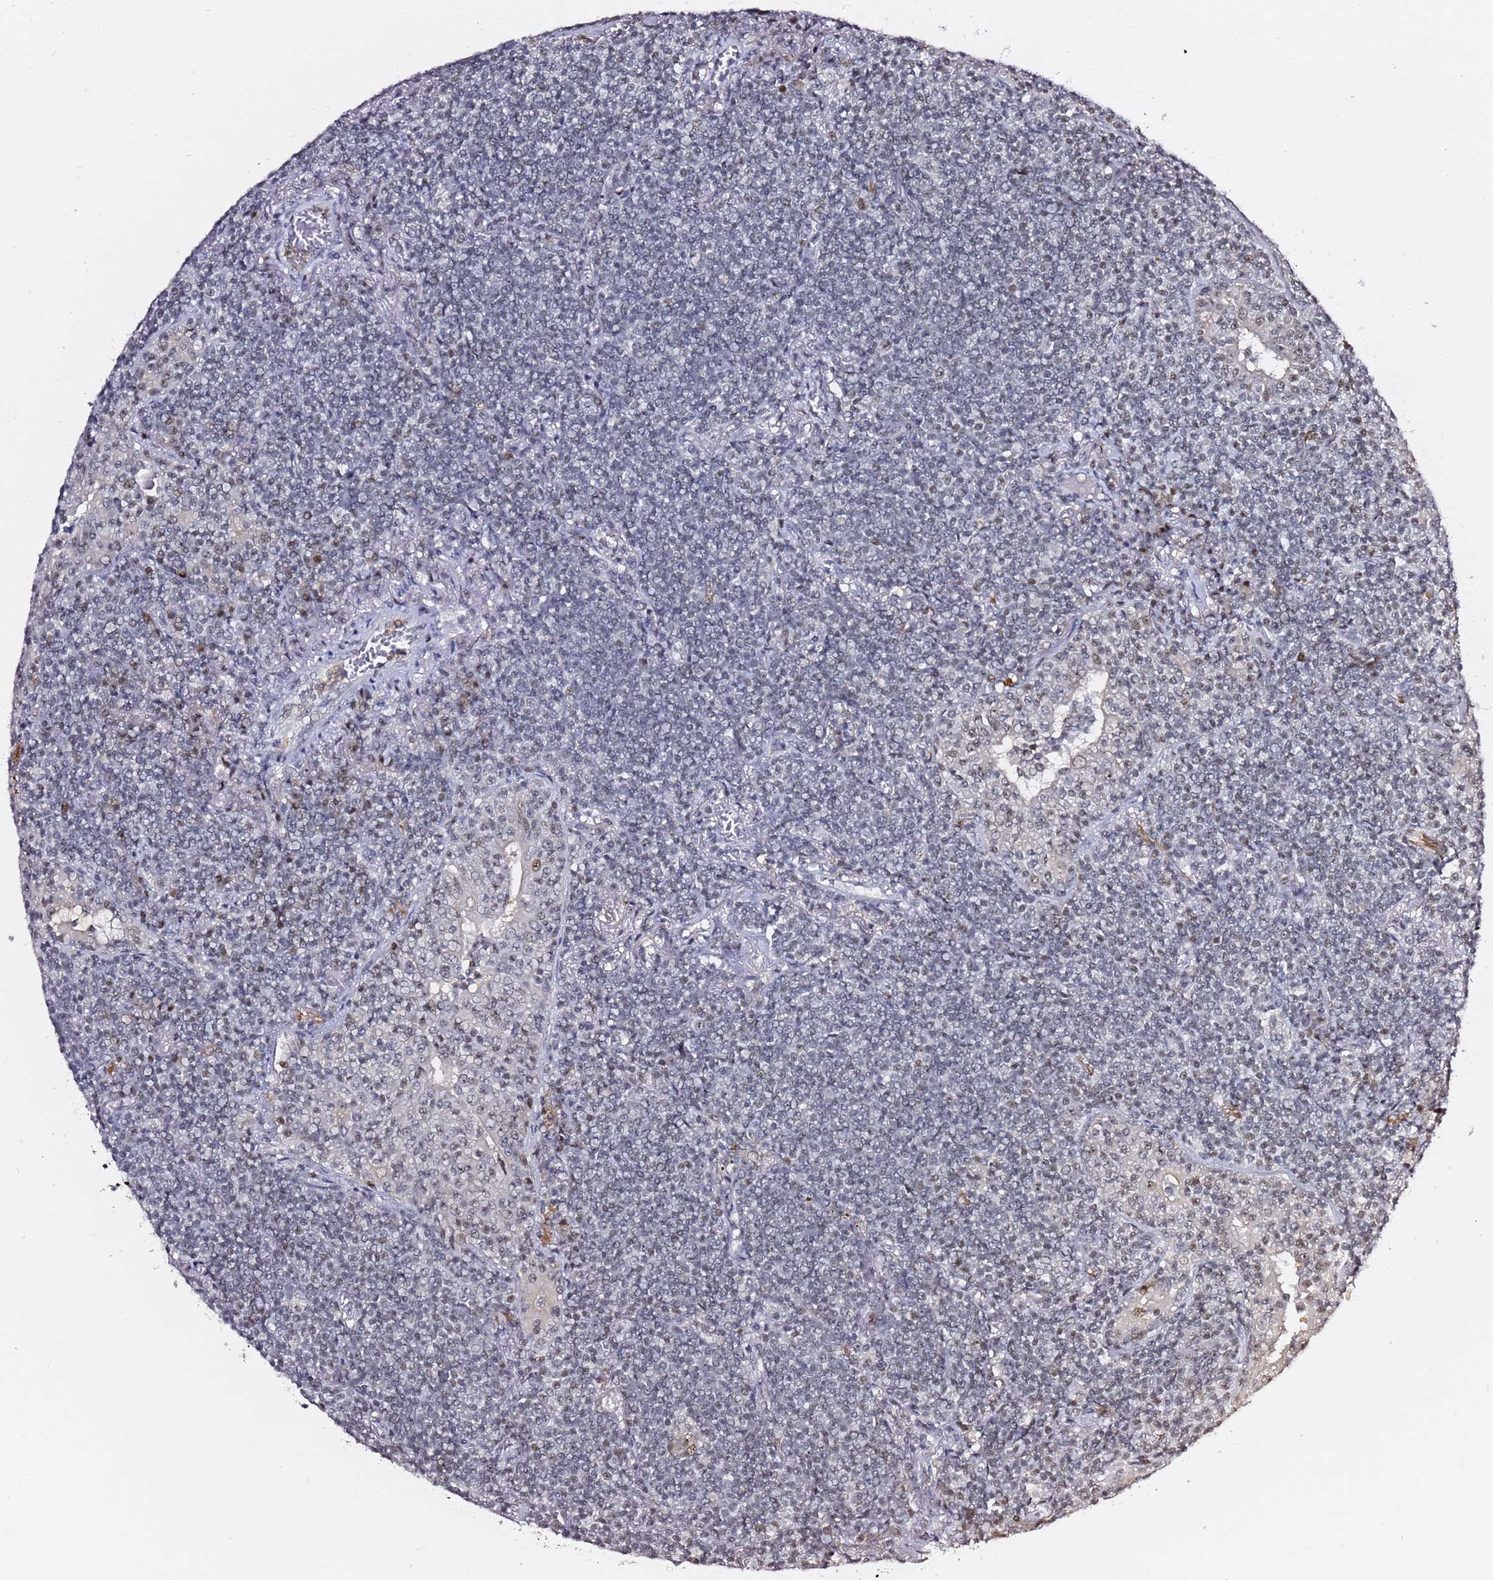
{"staining": {"intensity": "negative", "quantity": "none", "location": "none"}, "tissue": "lymphoma", "cell_type": "Tumor cells", "image_type": "cancer", "snomed": [{"axis": "morphology", "description": "Malignant lymphoma, non-Hodgkin's type, Low grade"}, {"axis": "topography", "description": "Lung"}], "caption": "This image is of low-grade malignant lymphoma, non-Hodgkin's type stained with immunohistochemistry to label a protein in brown with the nuclei are counter-stained blue. There is no staining in tumor cells.", "gene": "FCF1", "patient": {"sex": "female", "age": 71}}